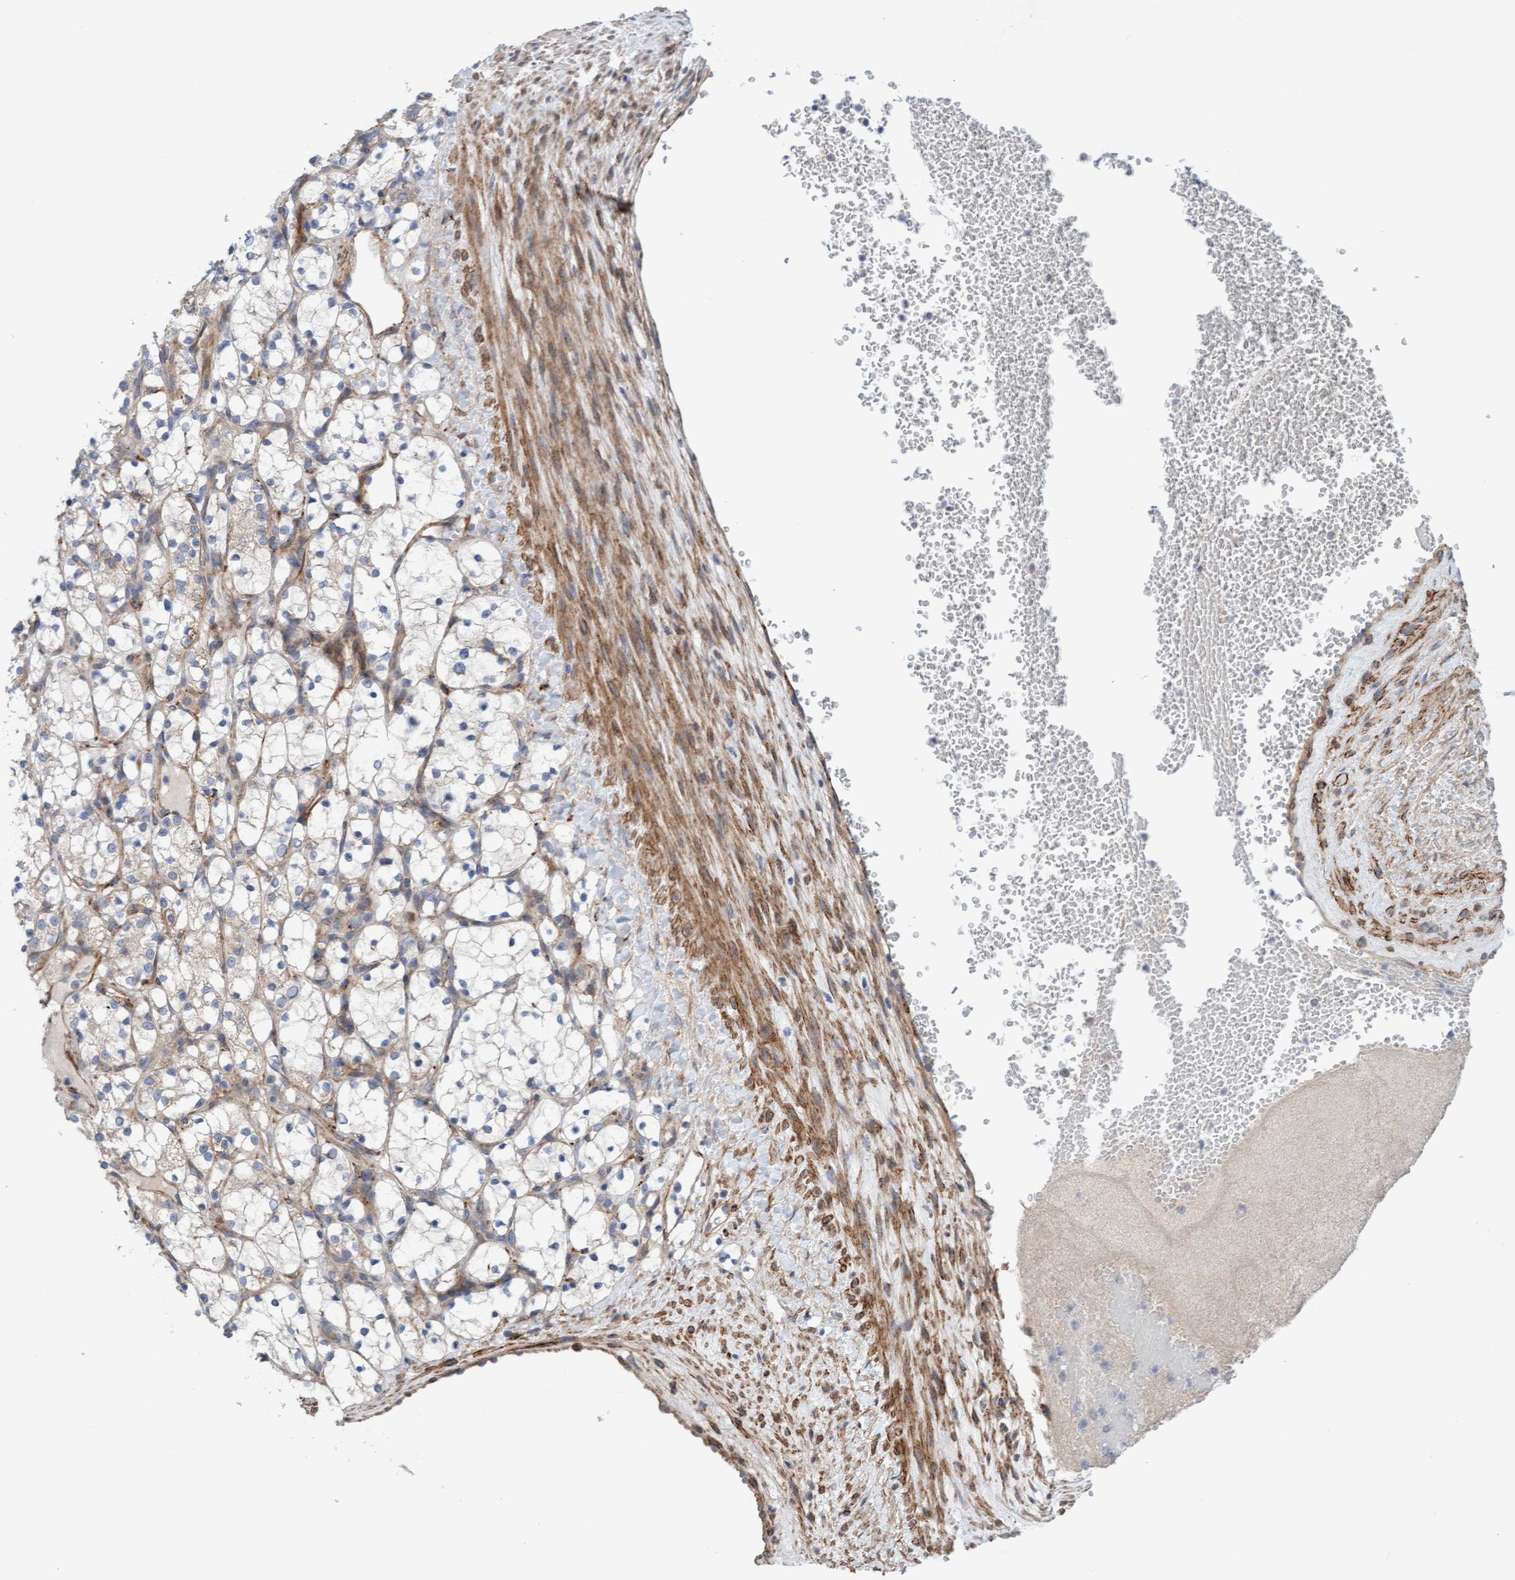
{"staining": {"intensity": "weak", "quantity": "<25%", "location": "cytoplasmic/membranous"}, "tissue": "renal cancer", "cell_type": "Tumor cells", "image_type": "cancer", "snomed": [{"axis": "morphology", "description": "Adenocarcinoma, NOS"}, {"axis": "topography", "description": "Kidney"}], "caption": "Tumor cells show no significant staining in renal adenocarcinoma.", "gene": "CDK5RAP3", "patient": {"sex": "female", "age": 69}}